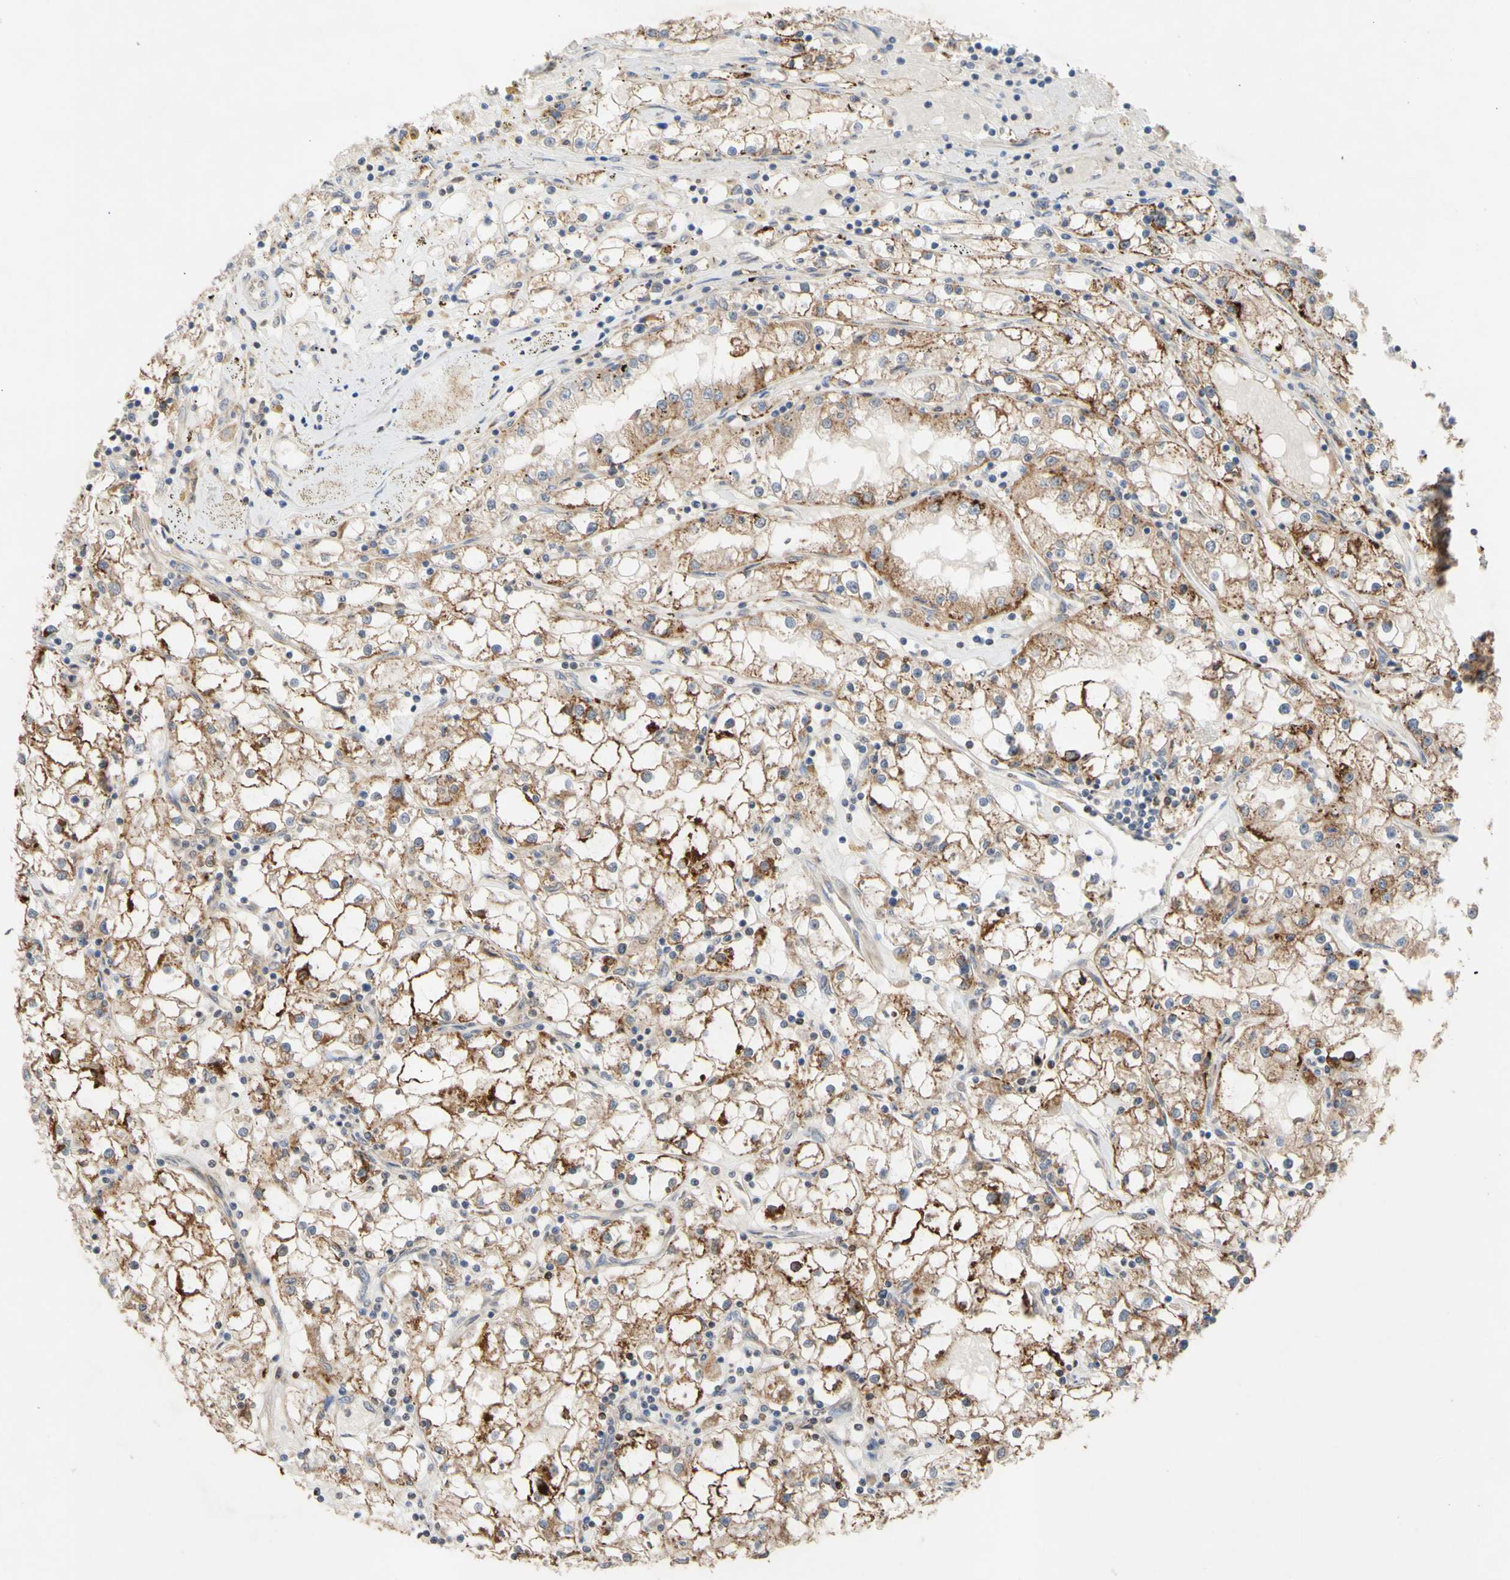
{"staining": {"intensity": "moderate", "quantity": ">75%", "location": "cytoplasmic/membranous"}, "tissue": "renal cancer", "cell_type": "Tumor cells", "image_type": "cancer", "snomed": [{"axis": "morphology", "description": "Adenocarcinoma, NOS"}, {"axis": "topography", "description": "Kidney"}], "caption": "The histopathology image reveals a brown stain indicating the presence of a protein in the cytoplasmic/membranous of tumor cells in adenocarcinoma (renal).", "gene": "EIF2S3", "patient": {"sex": "male", "age": 56}}